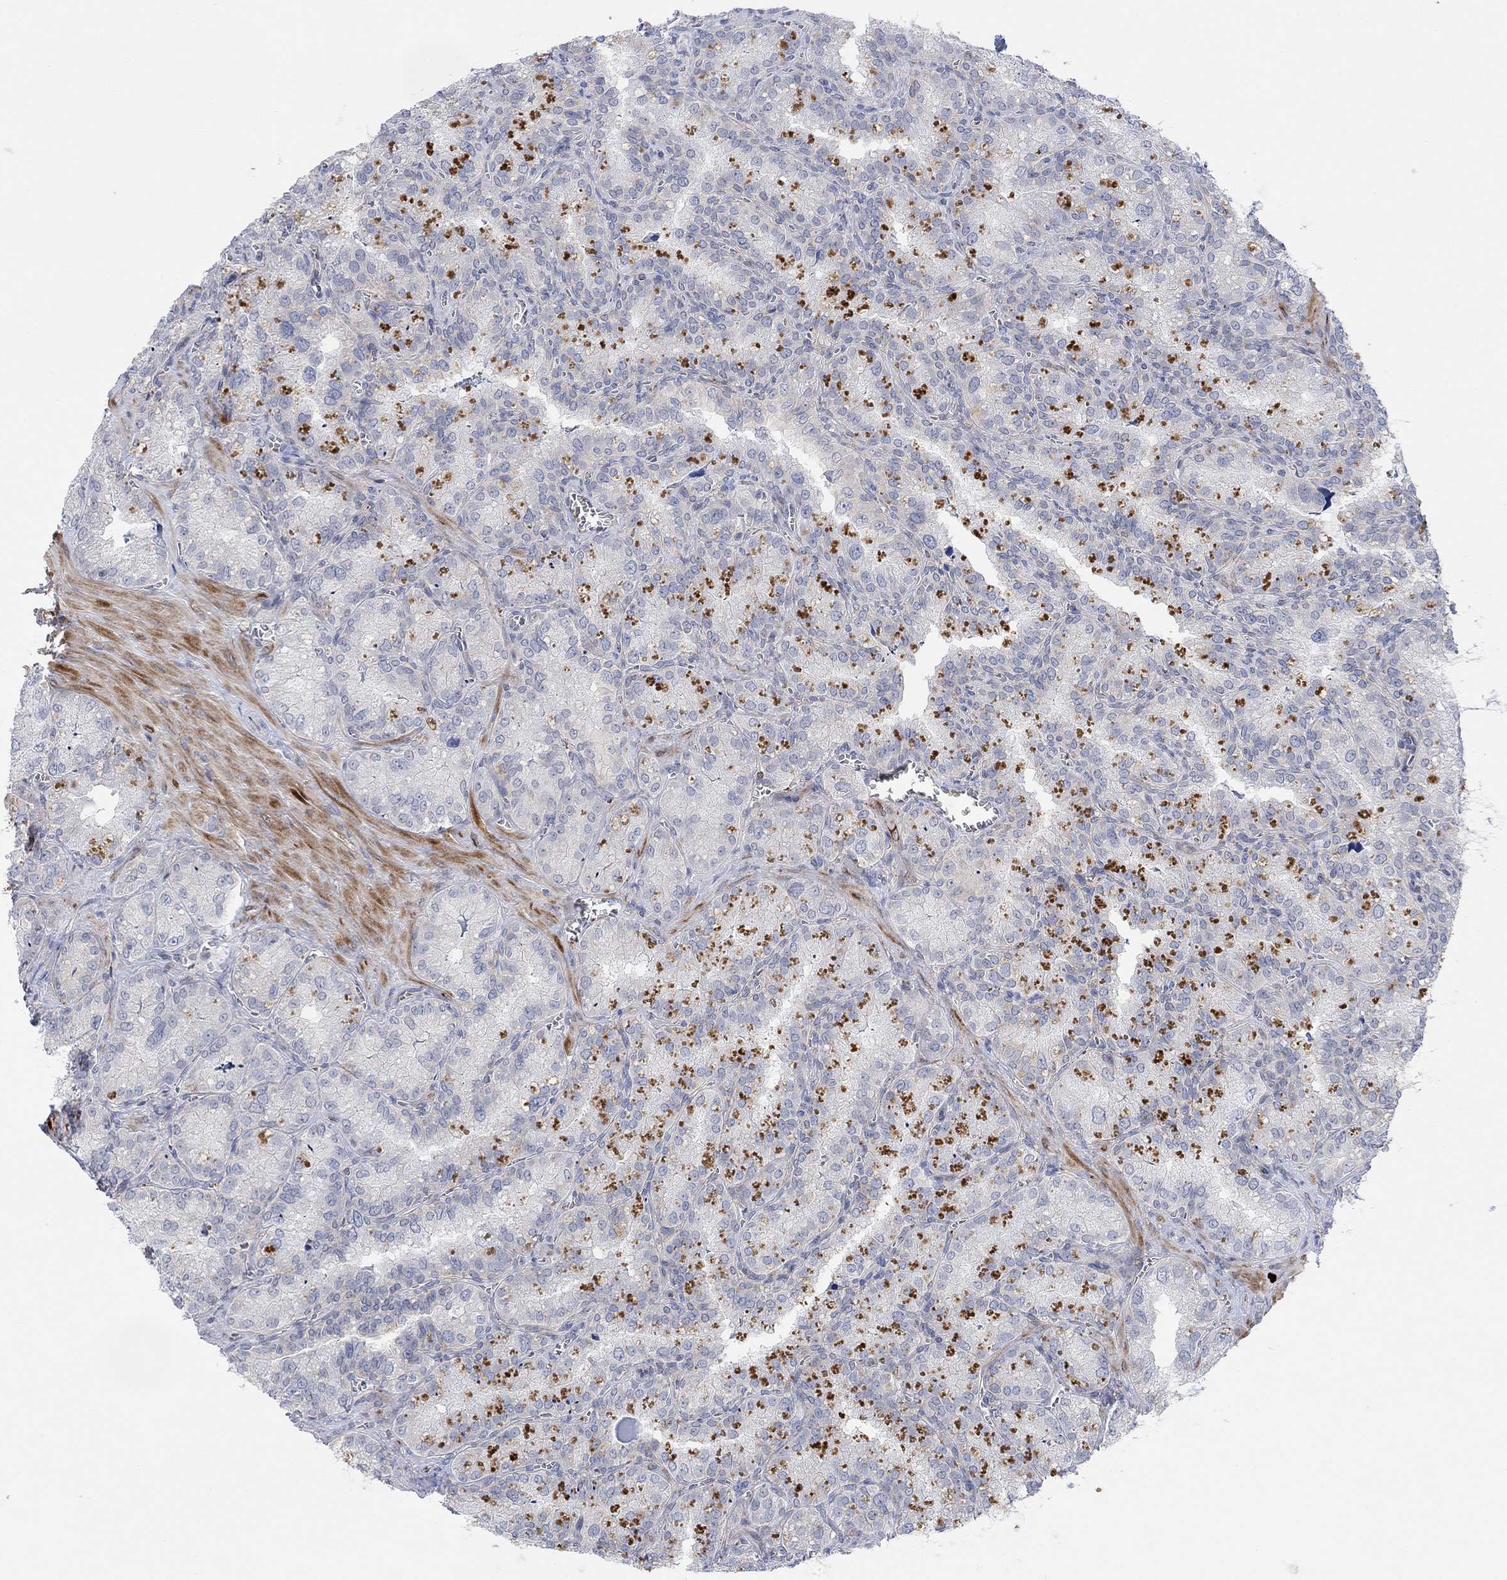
{"staining": {"intensity": "negative", "quantity": "none", "location": "none"}, "tissue": "seminal vesicle", "cell_type": "Glandular cells", "image_type": "normal", "snomed": [{"axis": "morphology", "description": "Normal tissue, NOS"}, {"axis": "topography", "description": "Seminal veicle"}], "caption": "DAB immunohistochemical staining of normal human seminal vesicle exhibits no significant staining in glandular cells. (DAB immunohistochemistry (IHC), high magnification).", "gene": "PMFBP1", "patient": {"sex": "male", "age": 57}}